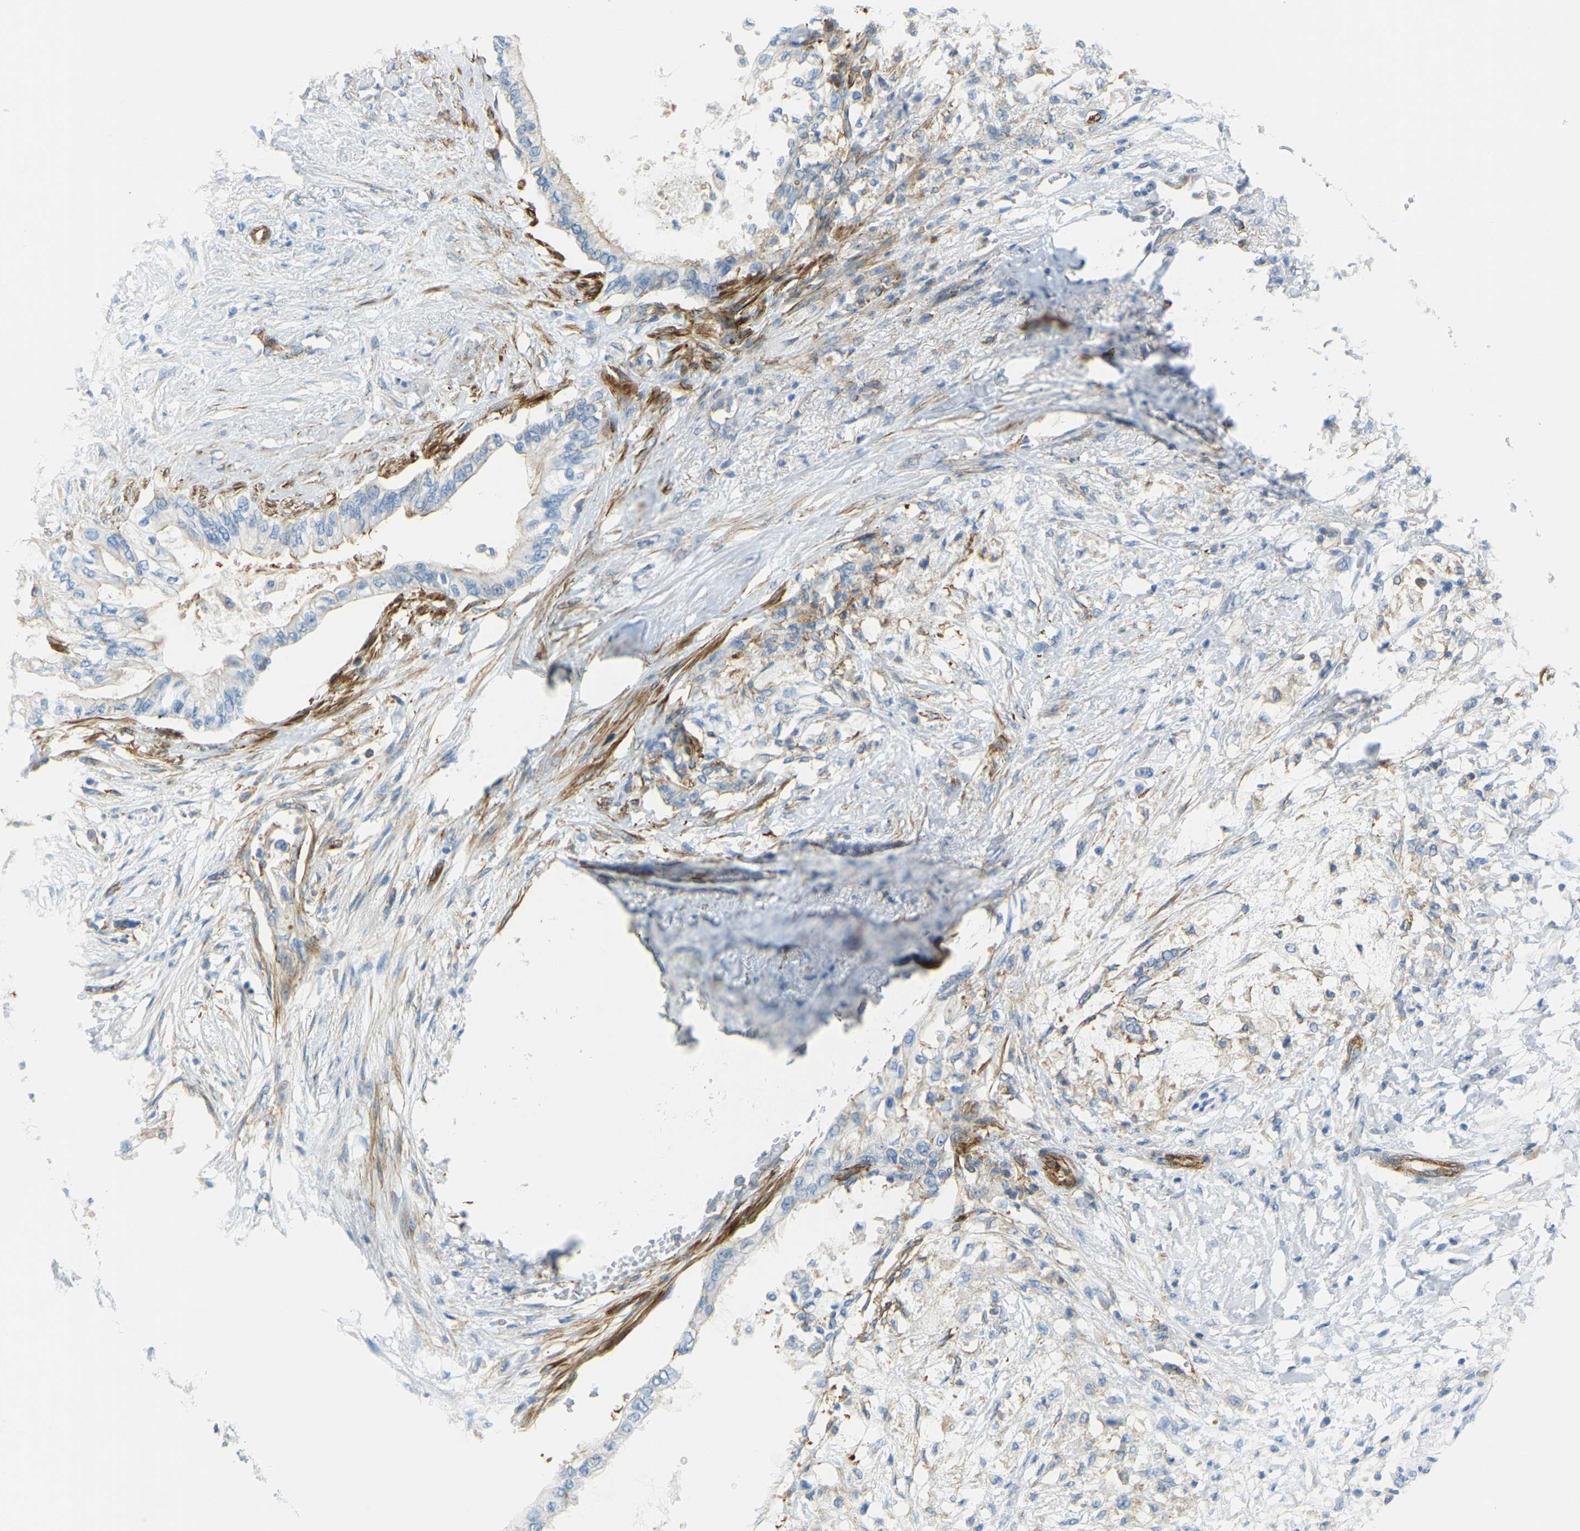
{"staining": {"intensity": "negative", "quantity": "none", "location": "none"}, "tissue": "pancreatic cancer", "cell_type": "Tumor cells", "image_type": "cancer", "snomed": [{"axis": "morphology", "description": "Normal tissue, NOS"}, {"axis": "morphology", "description": "Adenocarcinoma, NOS"}, {"axis": "topography", "description": "Pancreas"}, {"axis": "topography", "description": "Duodenum"}], "caption": "DAB (3,3'-diaminobenzidine) immunohistochemical staining of human pancreatic cancer (adenocarcinoma) demonstrates no significant staining in tumor cells. The staining was performed using DAB to visualize the protein expression in brown, while the nuclei were stained in blue with hematoxylin (Magnification: 20x).", "gene": "MYL3", "patient": {"sex": "female", "age": 60}}